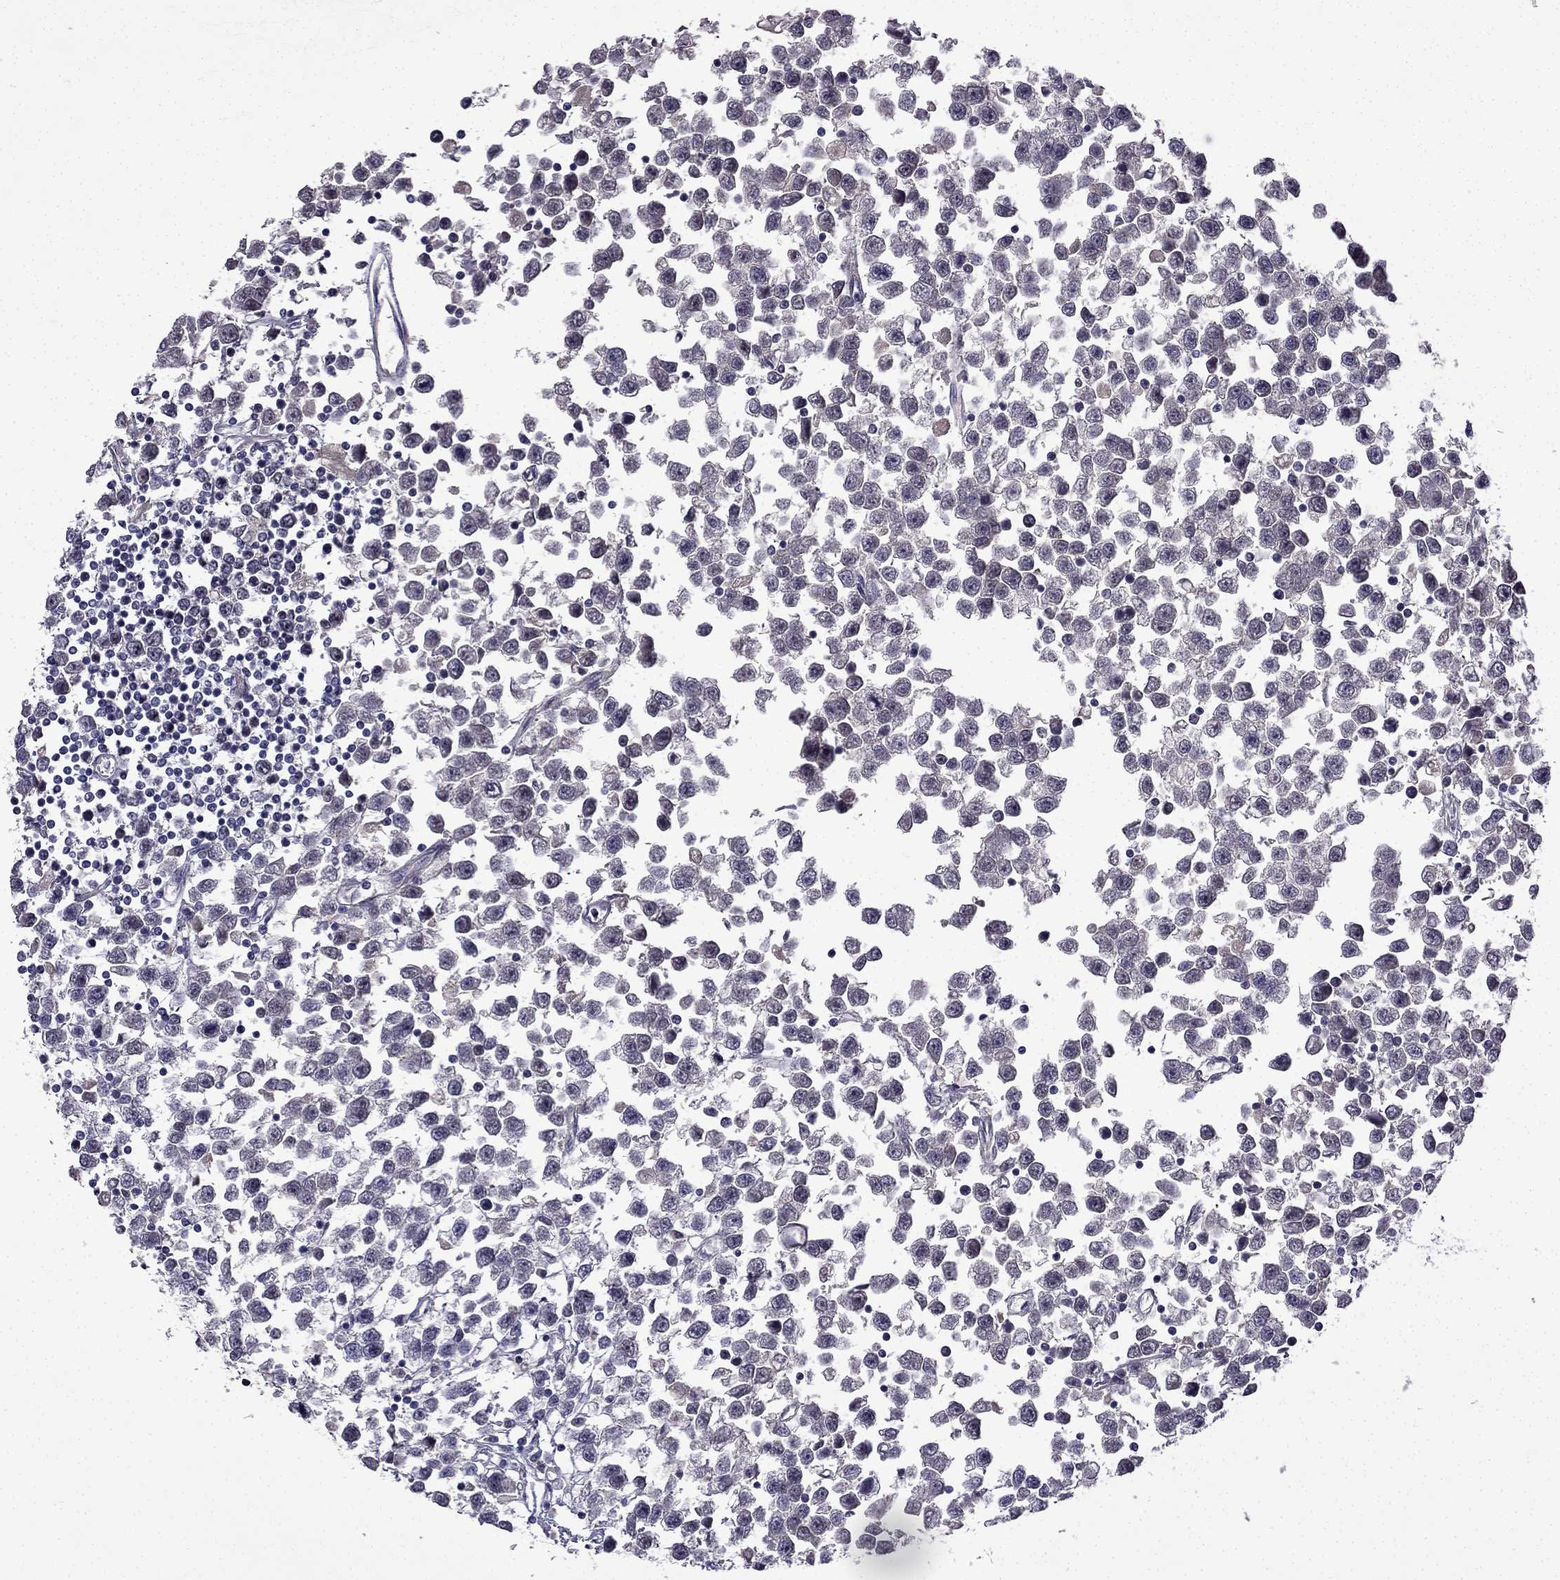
{"staining": {"intensity": "negative", "quantity": "none", "location": "none"}, "tissue": "testis cancer", "cell_type": "Tumor cells", "image_type": "cancer", "snomed": [{"axis": "morphology", "description": "Seminoma, NOS"}, {"axis": "topography", "description": "Testis"}], "caption": "Immunohistochemistry of human seminoma (testis) demonstrates no staining in tumor cells.", "gene": "UHRF1", "patient": {"sex": "male", "age": 34}}